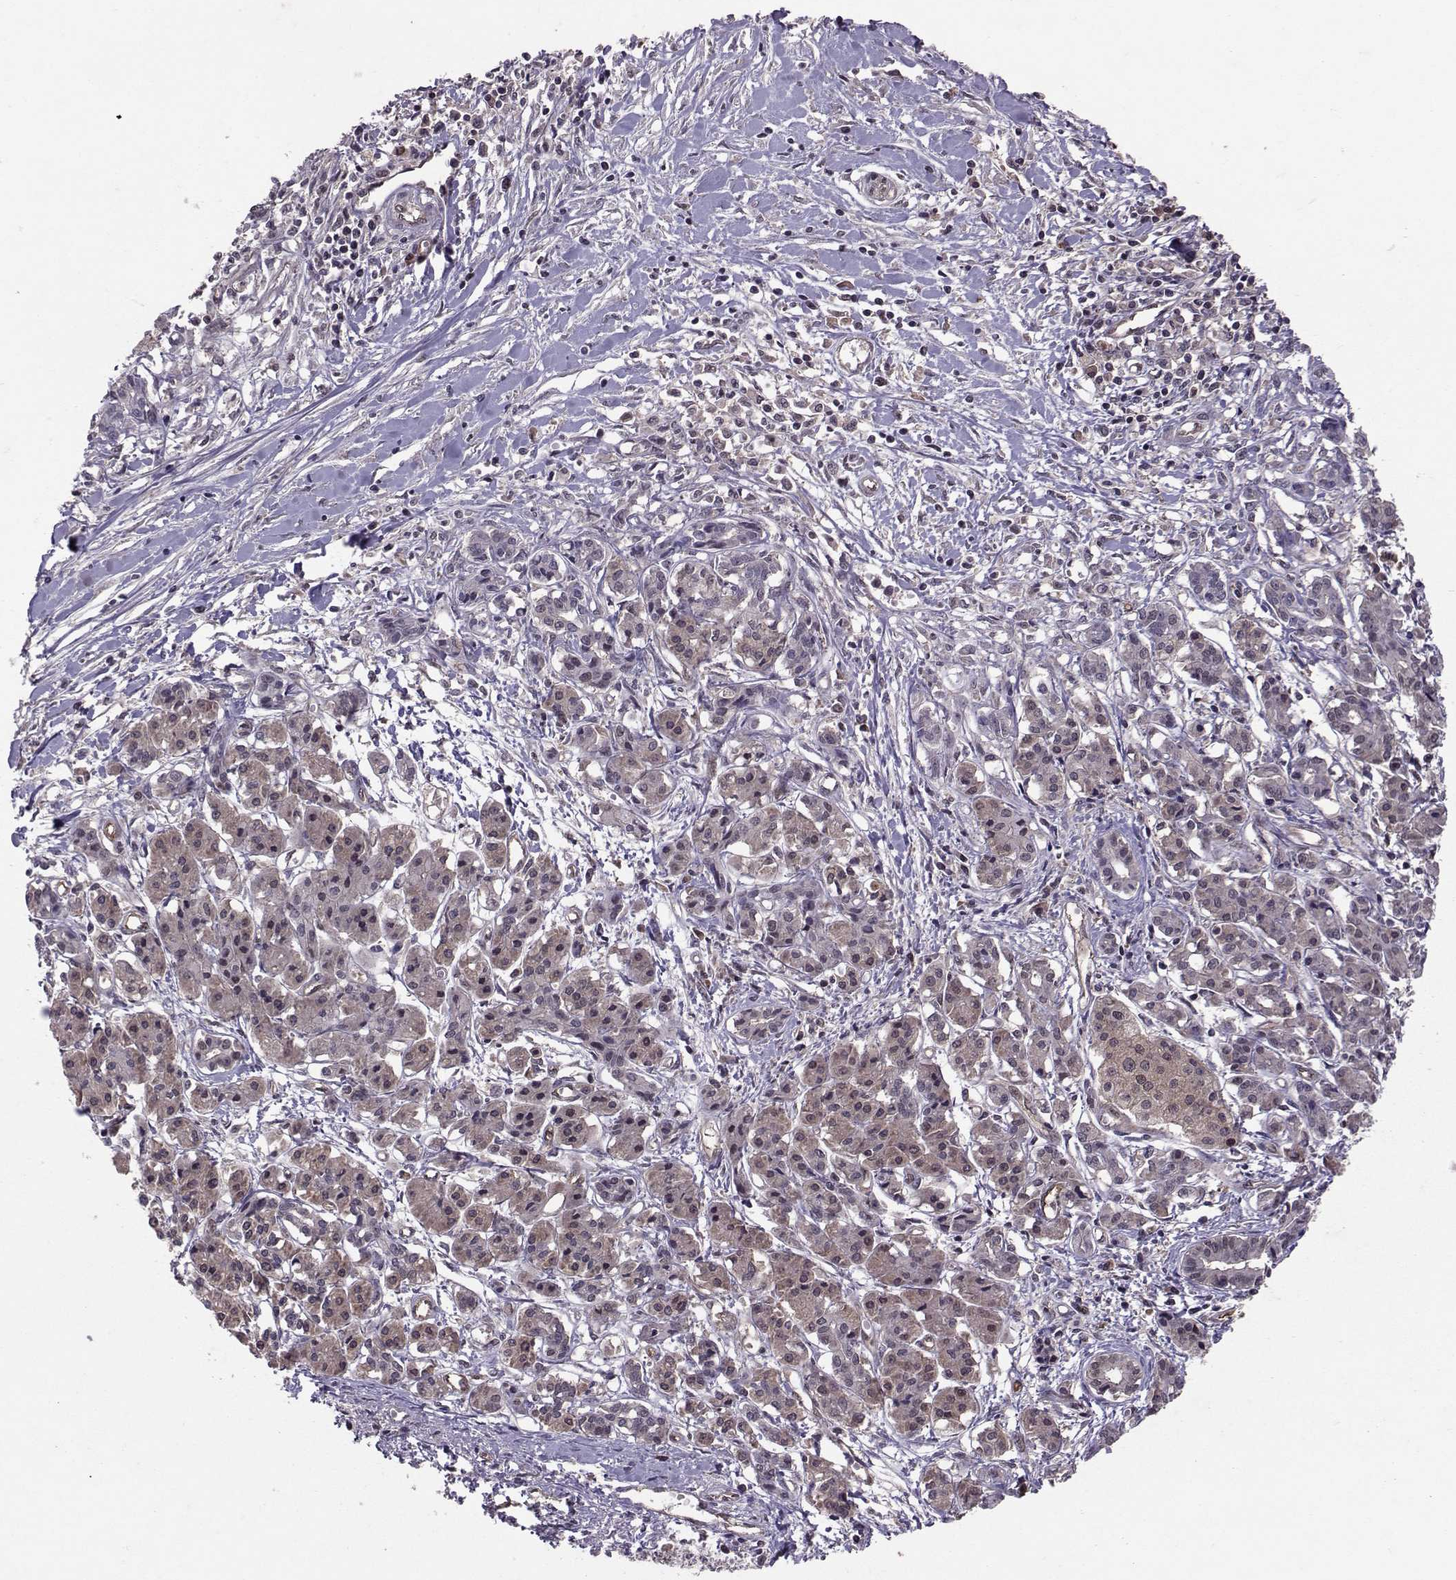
{"staining": {"intensity": "weak", "quantity": "<25%", "location": "cytoplasmic/membranous"}, "tissue": "pancreatic cancer", "cell_type": "Tumor cells", "image_type": "cancer", "snomed": [{"axis": "morphology", "description": "Adenocarcinoma, NOS"}, {"axis": "topography", "description": "Pancreas"}], "caption": "IHC micrograph of neoplastic tissue: human pancreatic cancer (adenocarcinoma) stained with DAB (3,3'-diaminobenzidine) displays no significant protein positivity in tumor cells. The staining was performed using DAB to visualize the protein expression in brown, while the nuclei were stained in blue with hematoxylin (Magnification: 20x).", "gene": "PPP2R2A", "patient": {"sex": "male", "age": 48}}